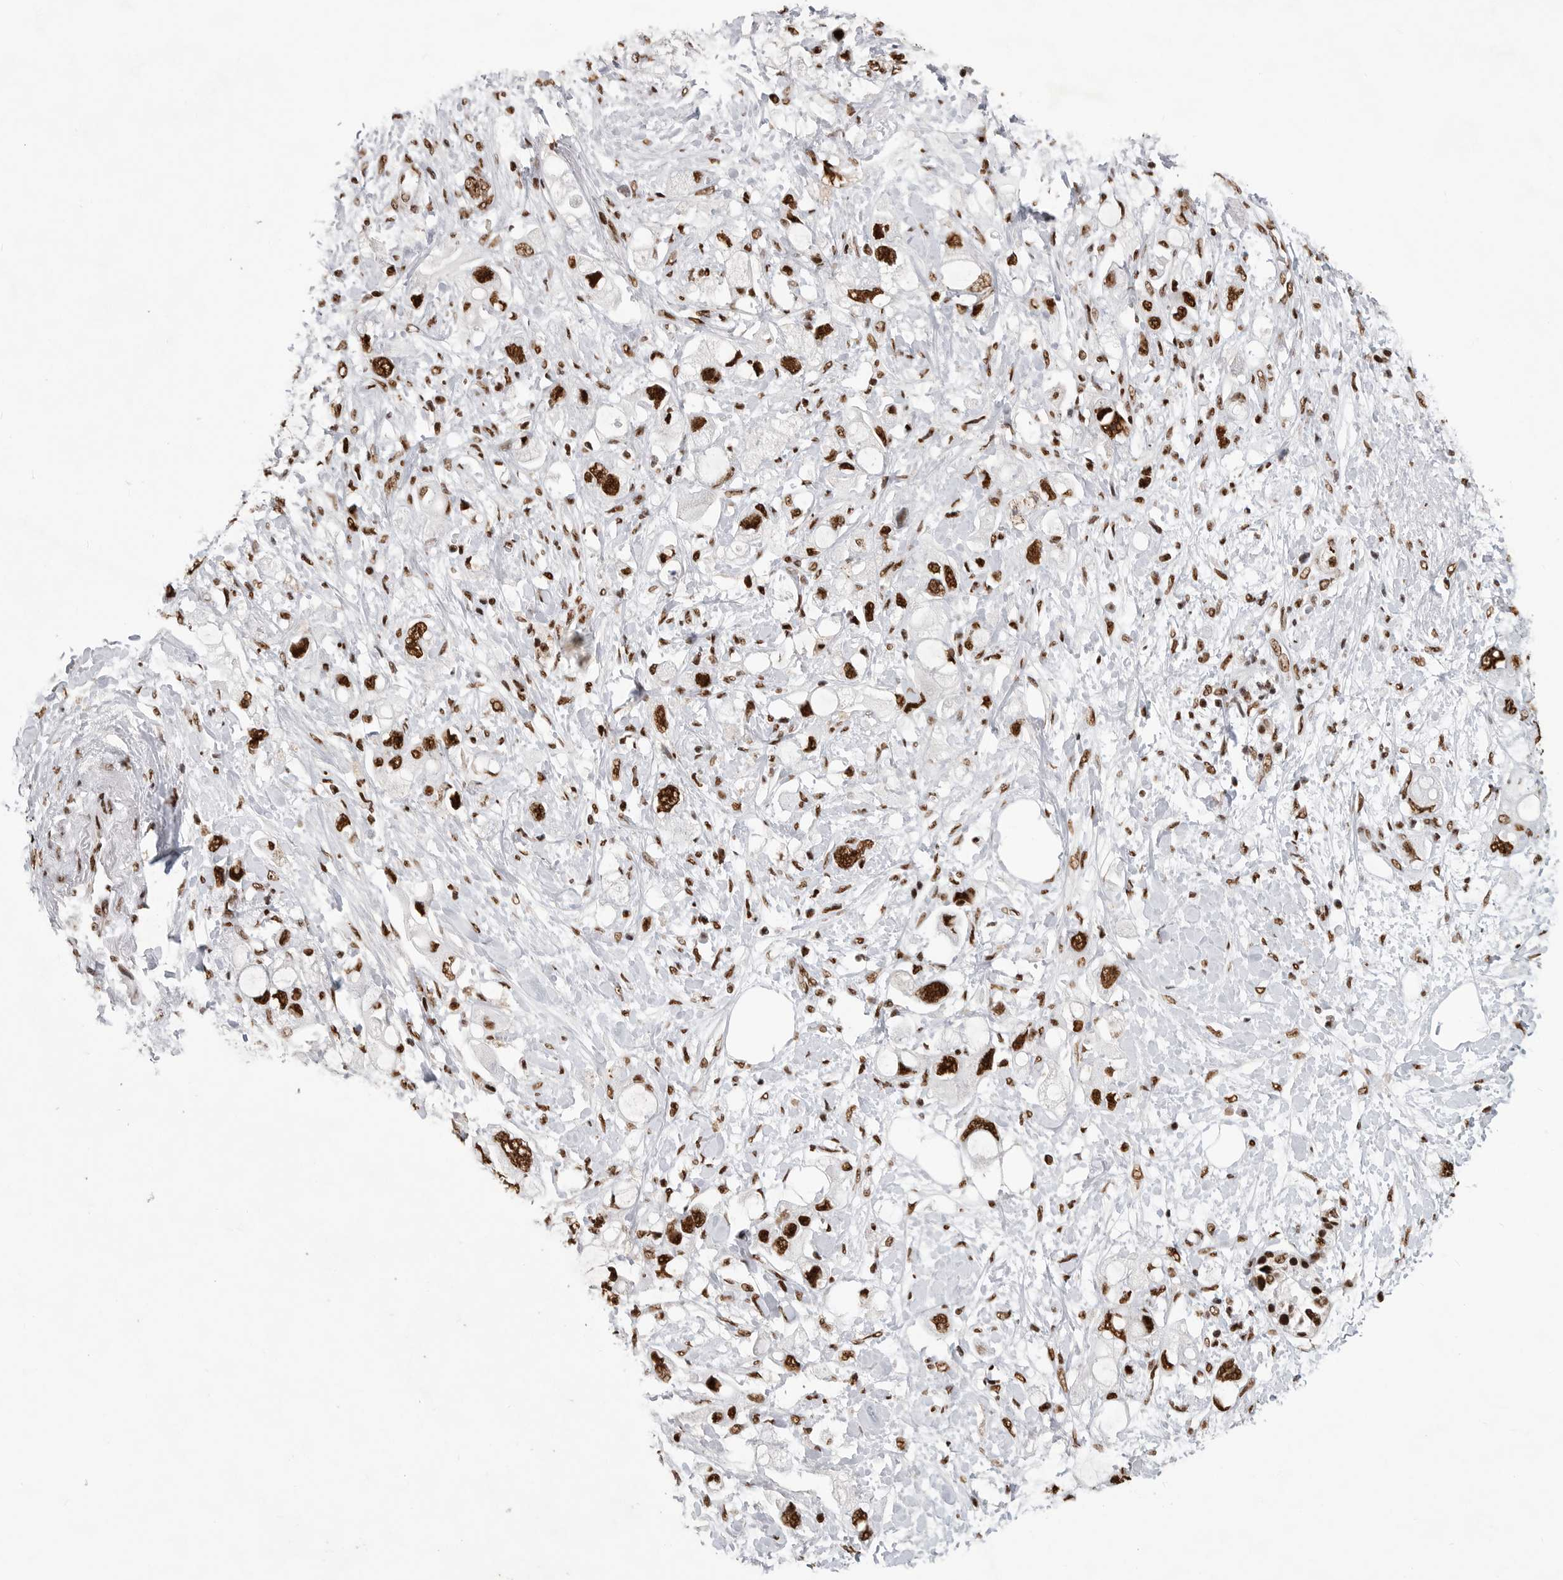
{"staining": {"intensity": "strong", "quantity": ">75%", "location": "nuclear"}, "tissue": "pancreatic cancer", "cell_type": "Tumor cells", "image_type": "cancer", "snomed": [{"axis": "morphology", "description": "Adenocarcinoma, NOS"}, {"axis": "topography", "description": "Pancreas"}], "caption": "A brown stain highlights strong nuclear positivity of a protein in human pancreatic cancer (adenocarcinoma) tumor cells.", "gene": "BCLAF1", "patient": {"sex": "female", "age": 56}}